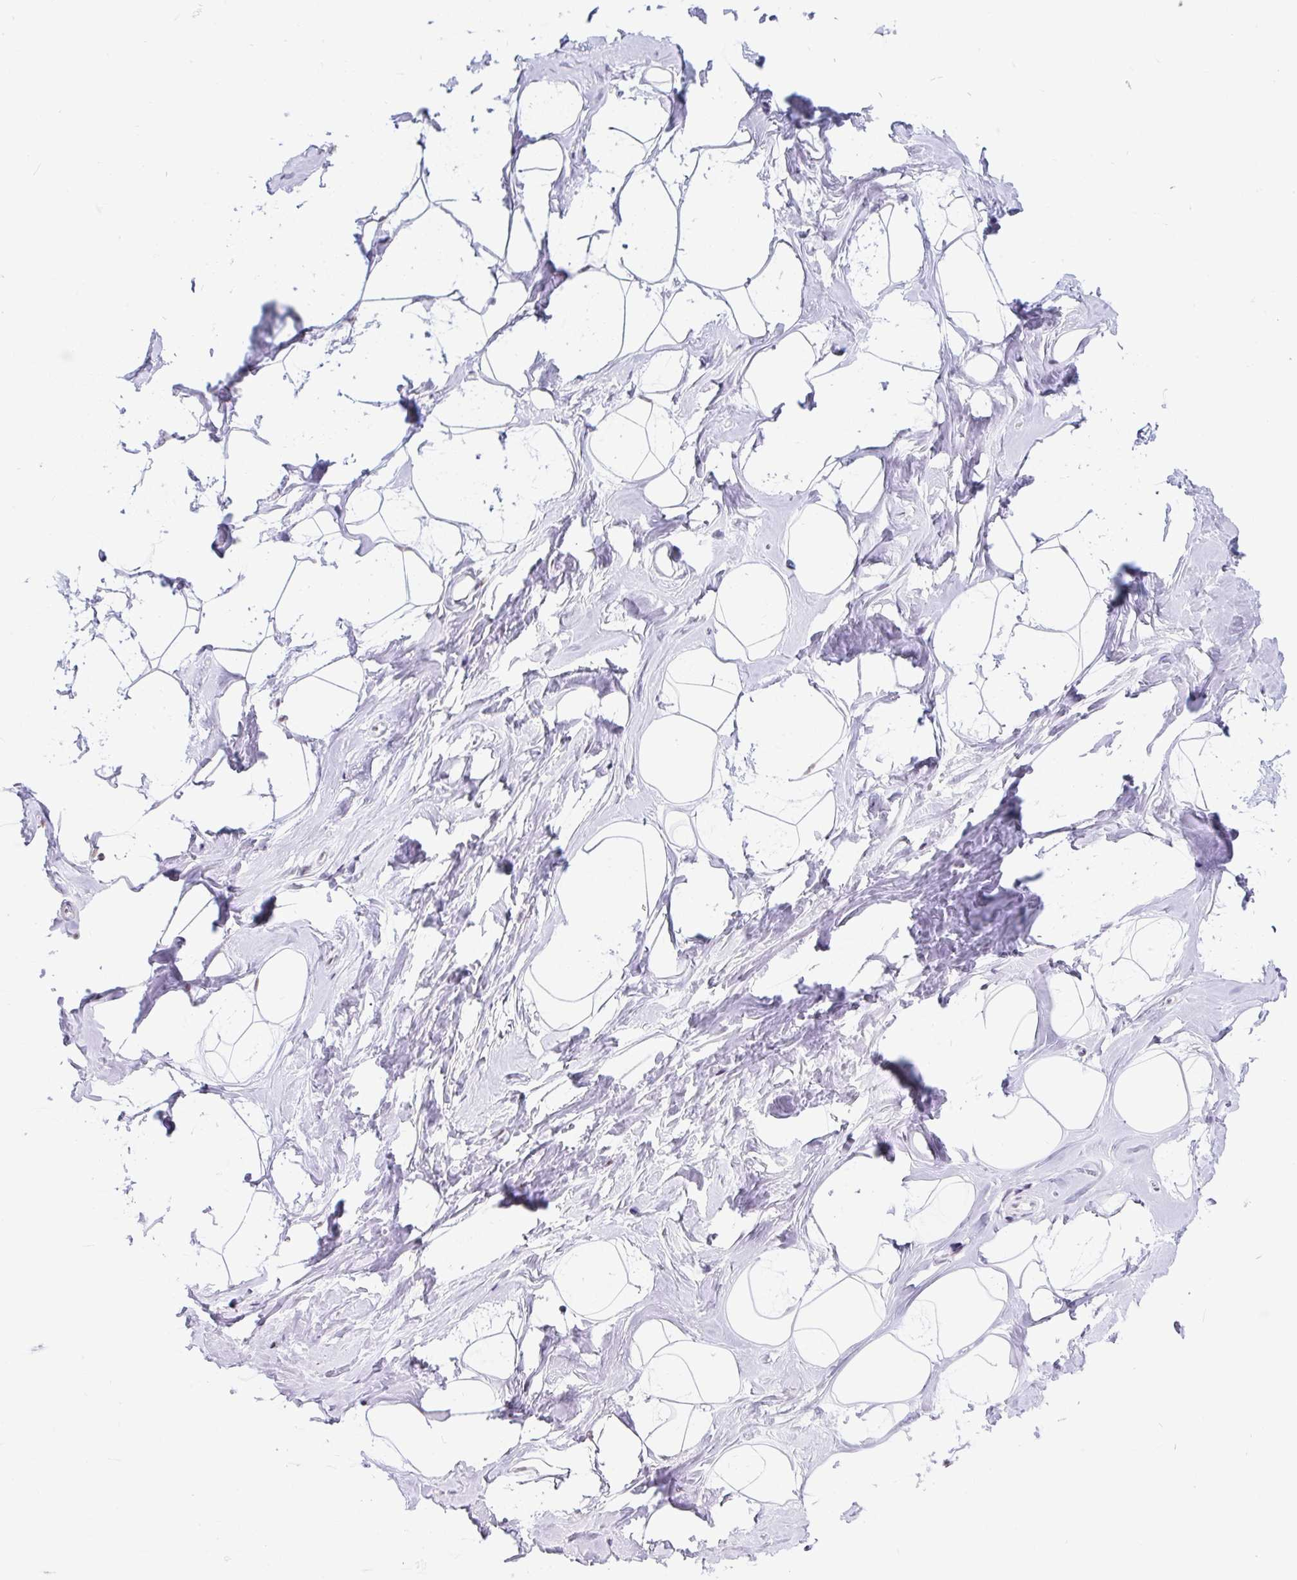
{"staining": {"intensity": "negative", "quantity": "none", "location": "none"}, "tissue": "breast", "cell_type": "Adipocytes", "image_type": "normal", "snomed": [{"axis": "morphology", "description": "Normal tissue, NOS"}, {"axis": "topography", "description": "Breast"}], "caption": "DAB immunohistochemical staining of unremarkable human breast shows no significant staining in adipocytes. (Immunohistochemistry, brightfield microscopy, high magnification).", "gene": "PLCXD2", "patient": {"sex": "female", "age": 32}}